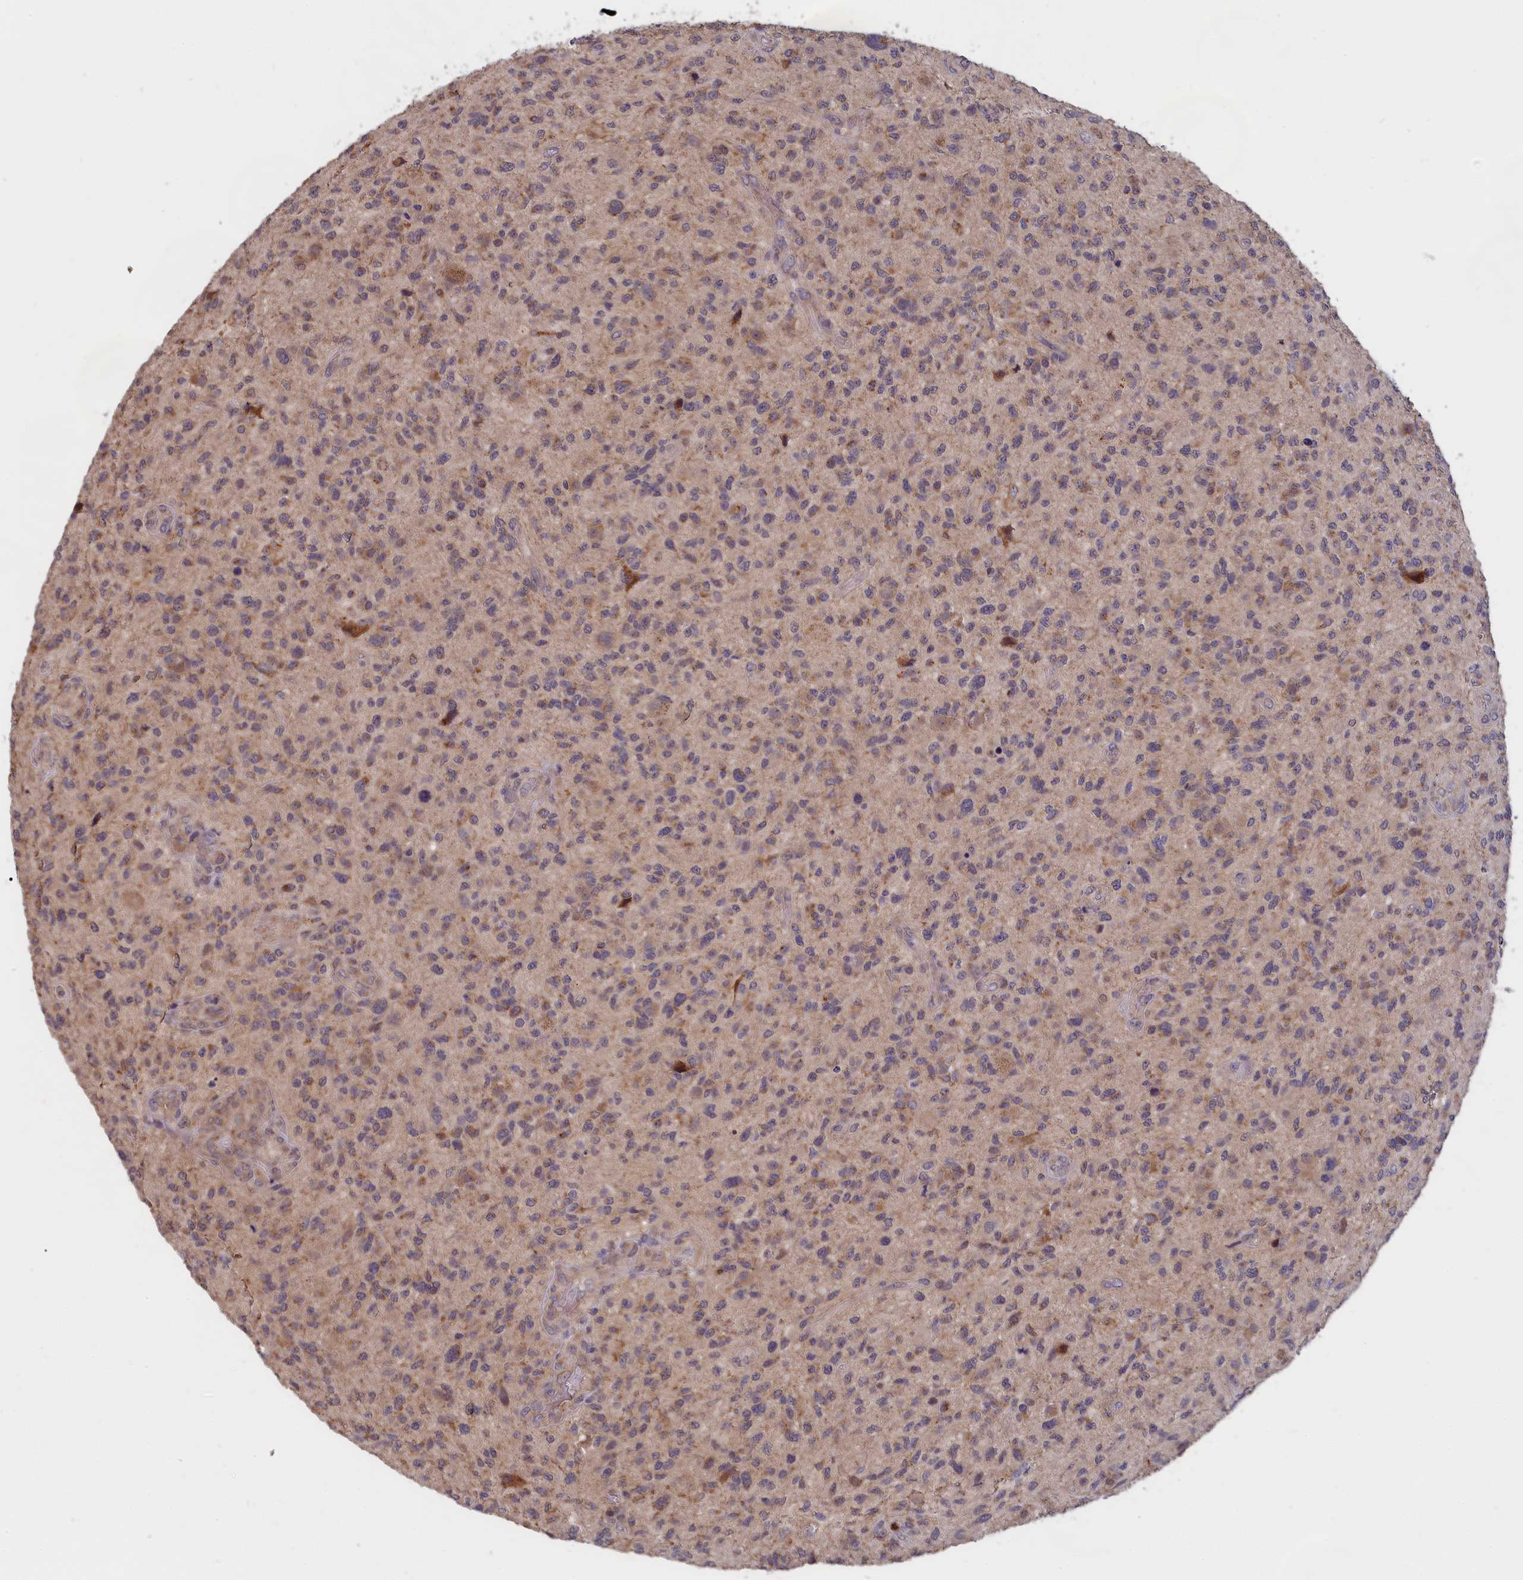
{"staining": {"intensity": "weak", "quantity": "25%-75%", "location": "cytoplasmic/membranous"}, "tissue": "glioma", "cell_type": "Tumor cells", "image_type": "cancer", "snomed": [{"axis": "morphology", "description": "Glioma, malignant, High grade"}, {"axis": "topography", "description": "Brain"}], "caption": "There is low levels of weak cytoplasmic/membranous positivity in tumor cells of malignant glioma (high-grade), as demonstrated by immunohistochemical staining (brown color).", "gene": "EPB41L4B", "patient": {"sex": "male", "age": 47}}